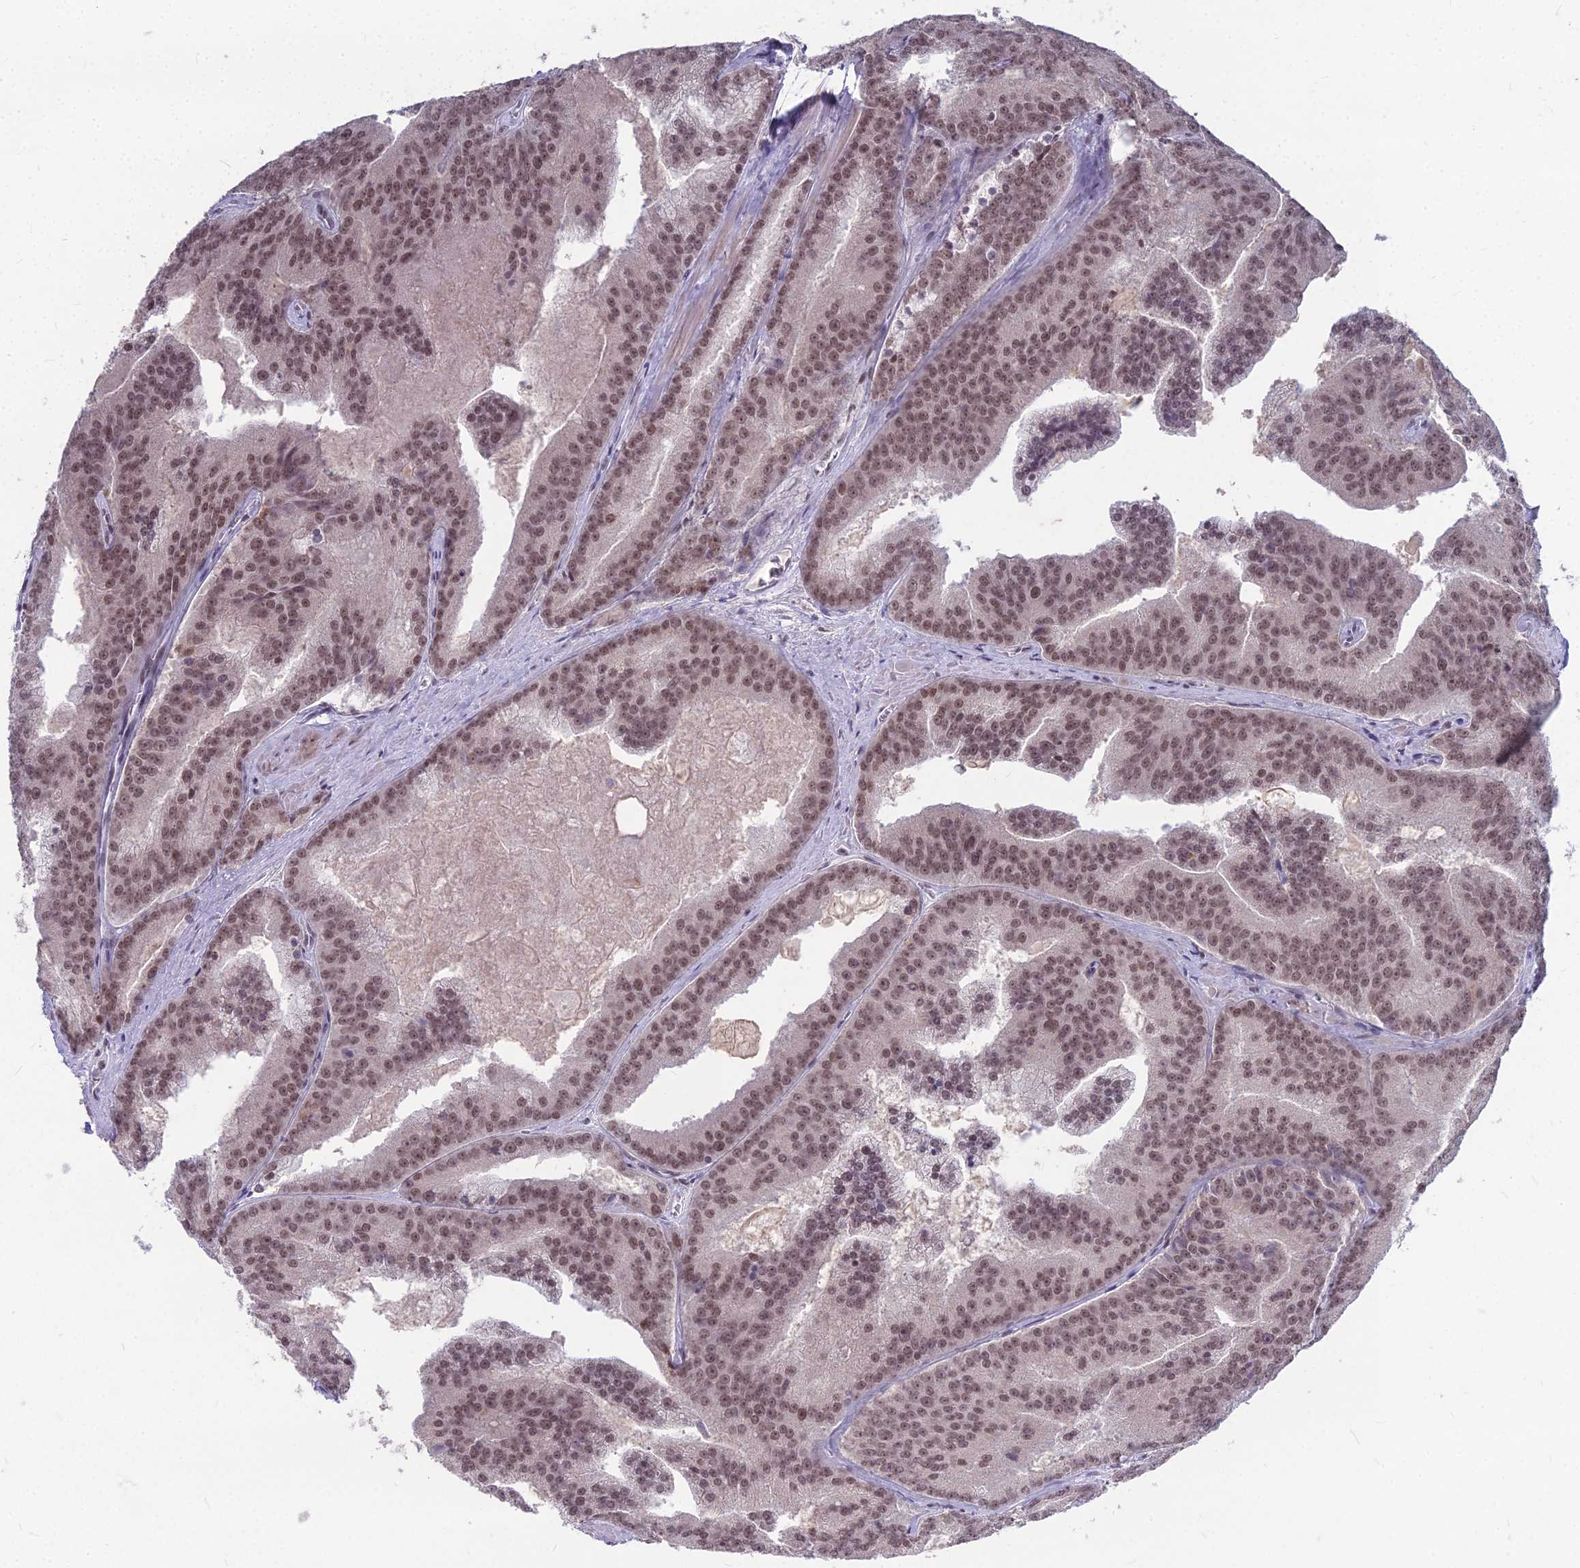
{"staining": {"intensity": "moderate", "quantity": ">75%", "location": "nuclear"}, "tissue": "prostate cancer", "cell_type": "Tumor cells", "image_type": "cancer", "snomed": [{"axis": "morphology", "description": "Adenocarcinoma, High grade"}, {"axis": "topography", "description": "Prostate"}], "caption": "Immunohistochemical staining of adenocarcinoma (high-grade) (prostate) reveals medium levels of moderate nuclear staining in approximately >75% of tumor cells. The protein is stained brown, and the nuclei are stained in blue (DAB IHC with brightfield microscopy, high magnification).", "gene": "KAT7", "patient": {"sex": "male", "age": 61}}